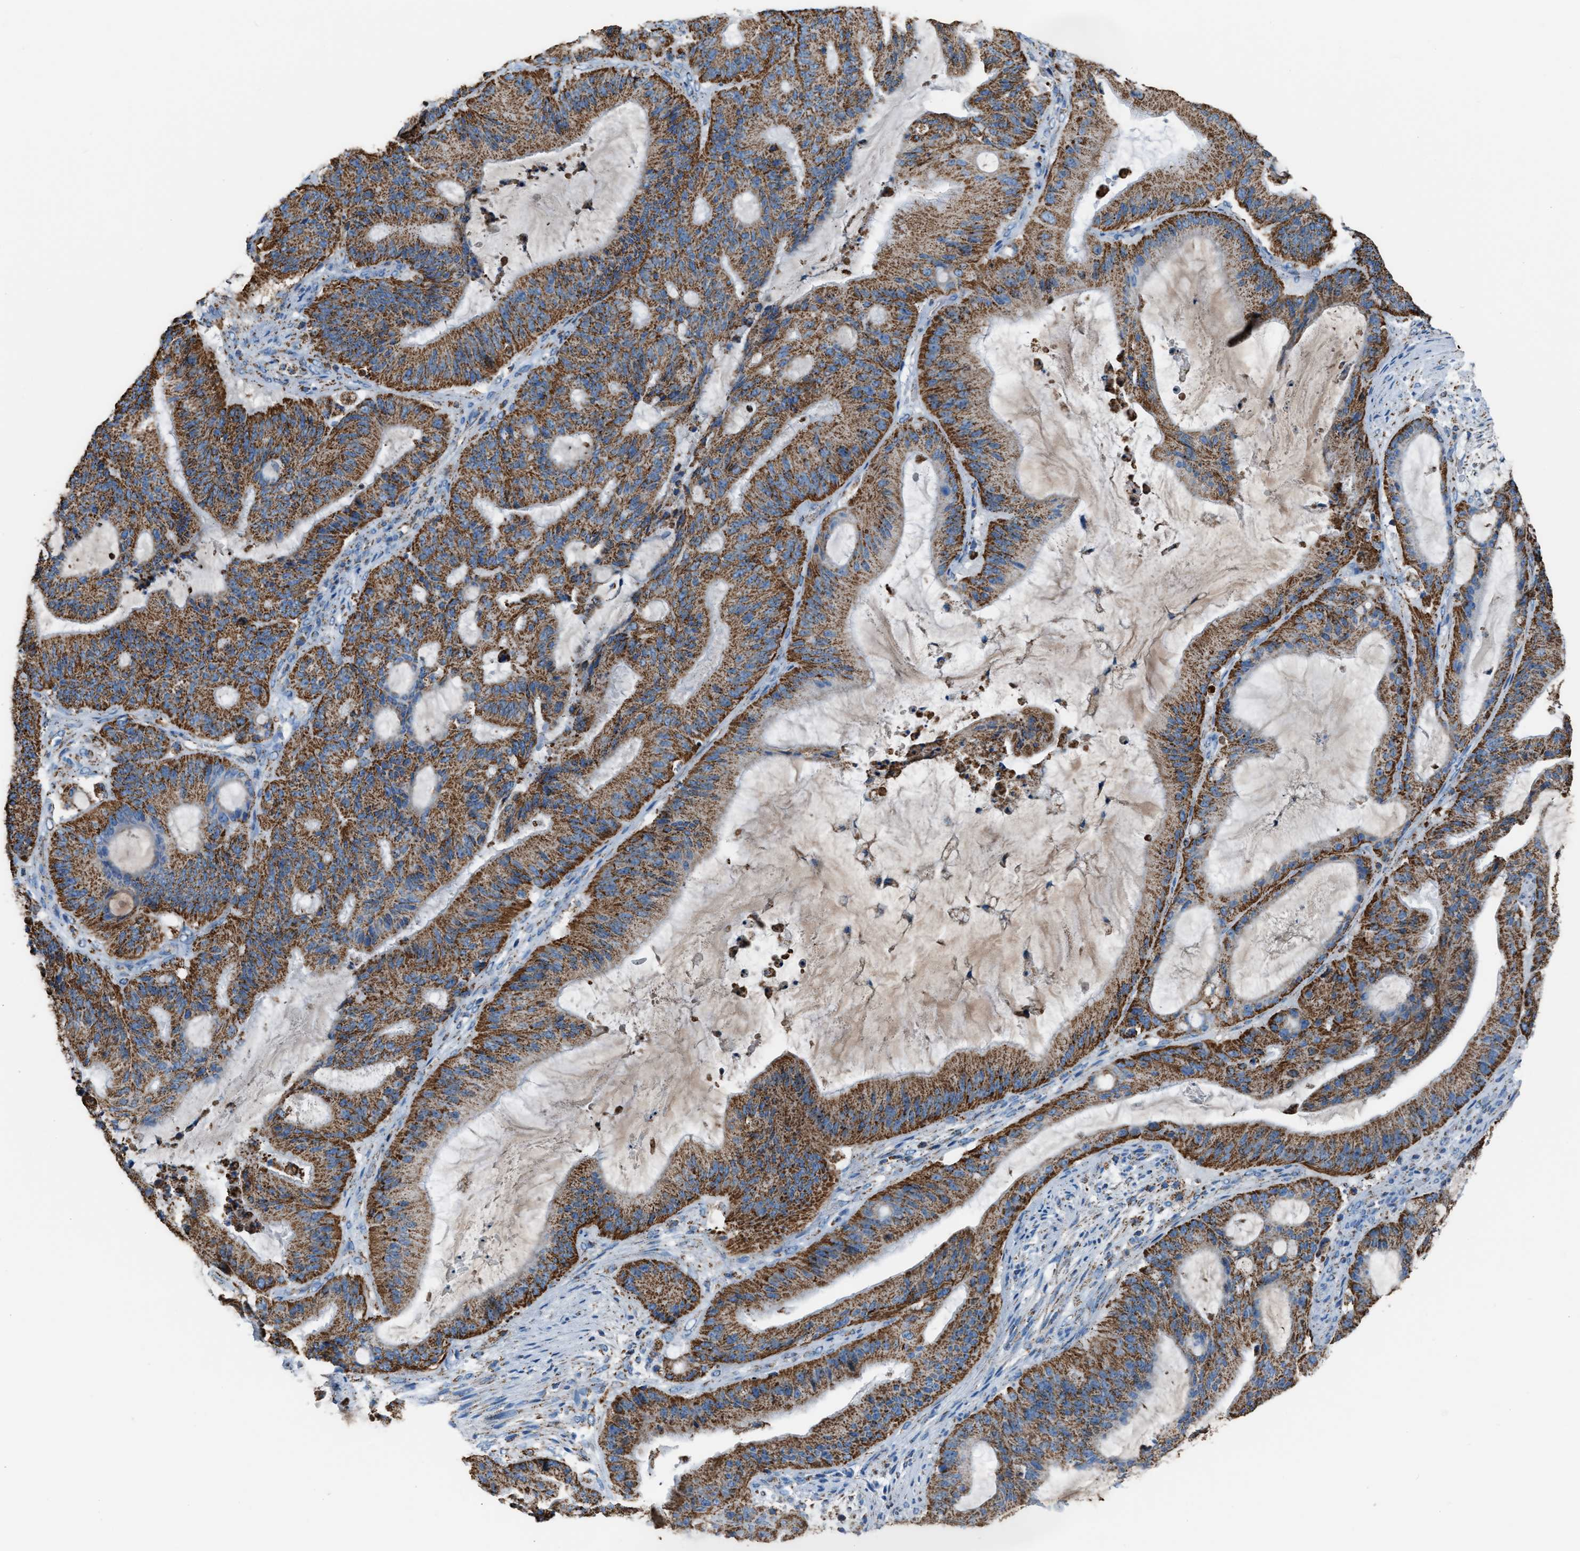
{"staining": {"intensity": "strong", "quantity": ">75%", "location": "cytoplasmic/membranous"}, "tissue": "liver cancer", "cell_type": "Tumor cells", "image_type": "cancer", "snomed": [{"axis": "morphology", "description": "Normal tissue, NOS"}, {"axis": "morphology", "description": "Cholangiocarcinoma"}, {"axis": "topography", "description": "Liver"}, {"axis": "topography", "description": "Peripheral nerve tissue"}], "caption": "Immunohistochemical staining of human liver cancer (cholangiocarcinoma) demonstrates strong cytoplasmic/membranous protein expression in approximately >75% of tumor cells.", "gene": "MDH2", "patient": {"sex": "female", "age": 73}}